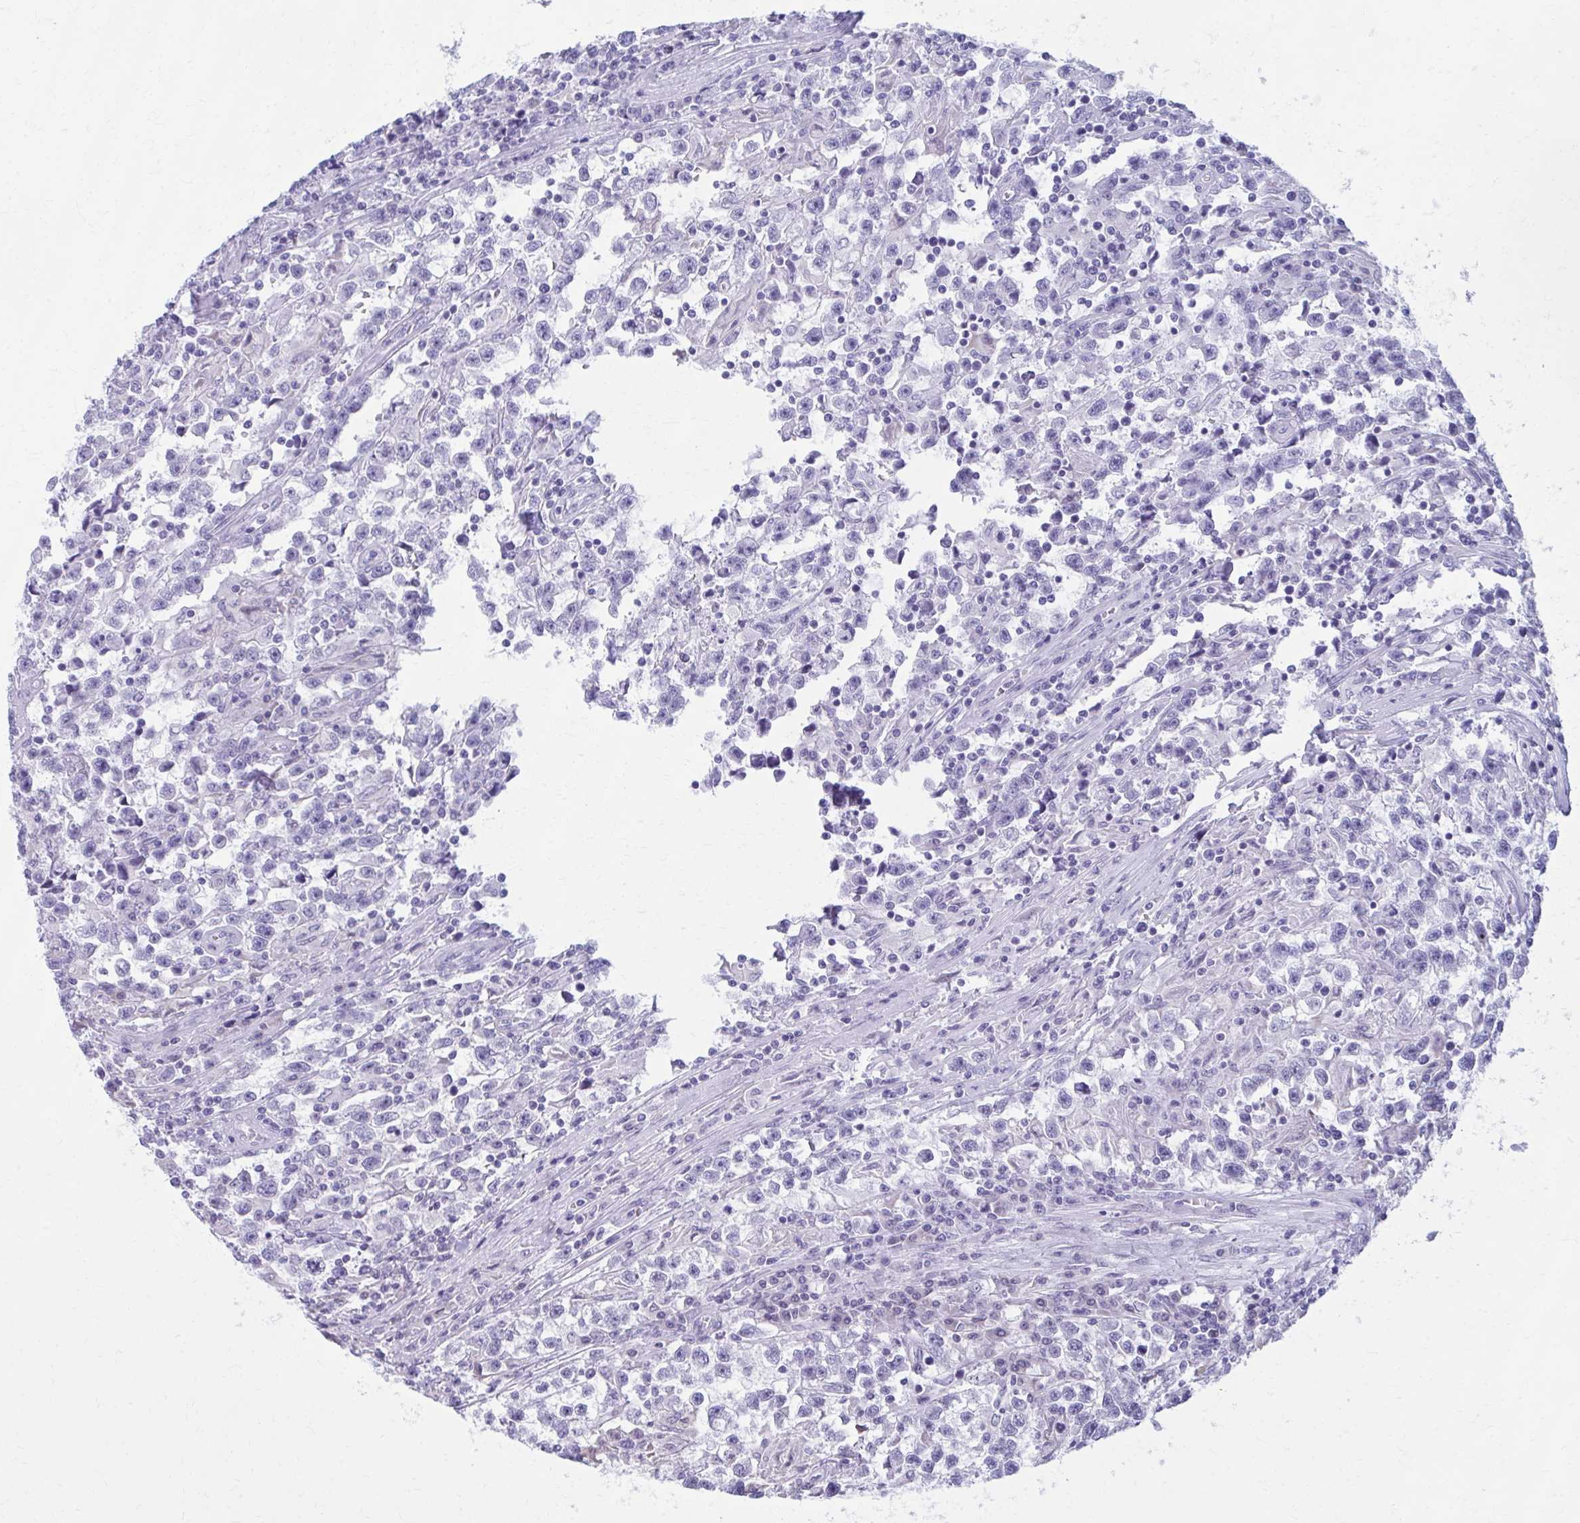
{"staining": {"intensity": "negative", "quantity": "none", "location": "none"}, "tissue": "testis cancer", "cell_type": "Tumor cells", "image_type": "cancer", "snomed": [{"axis": "morphology", "description": "Seminoma, NOS"}, {"axis": "topography", "description": "Testis"}], "caption": "IHC of testis seminoma shows no staining in tumor cells.", "gene": "PROSER1", "patient": {"sex": "male", "age": 31}}